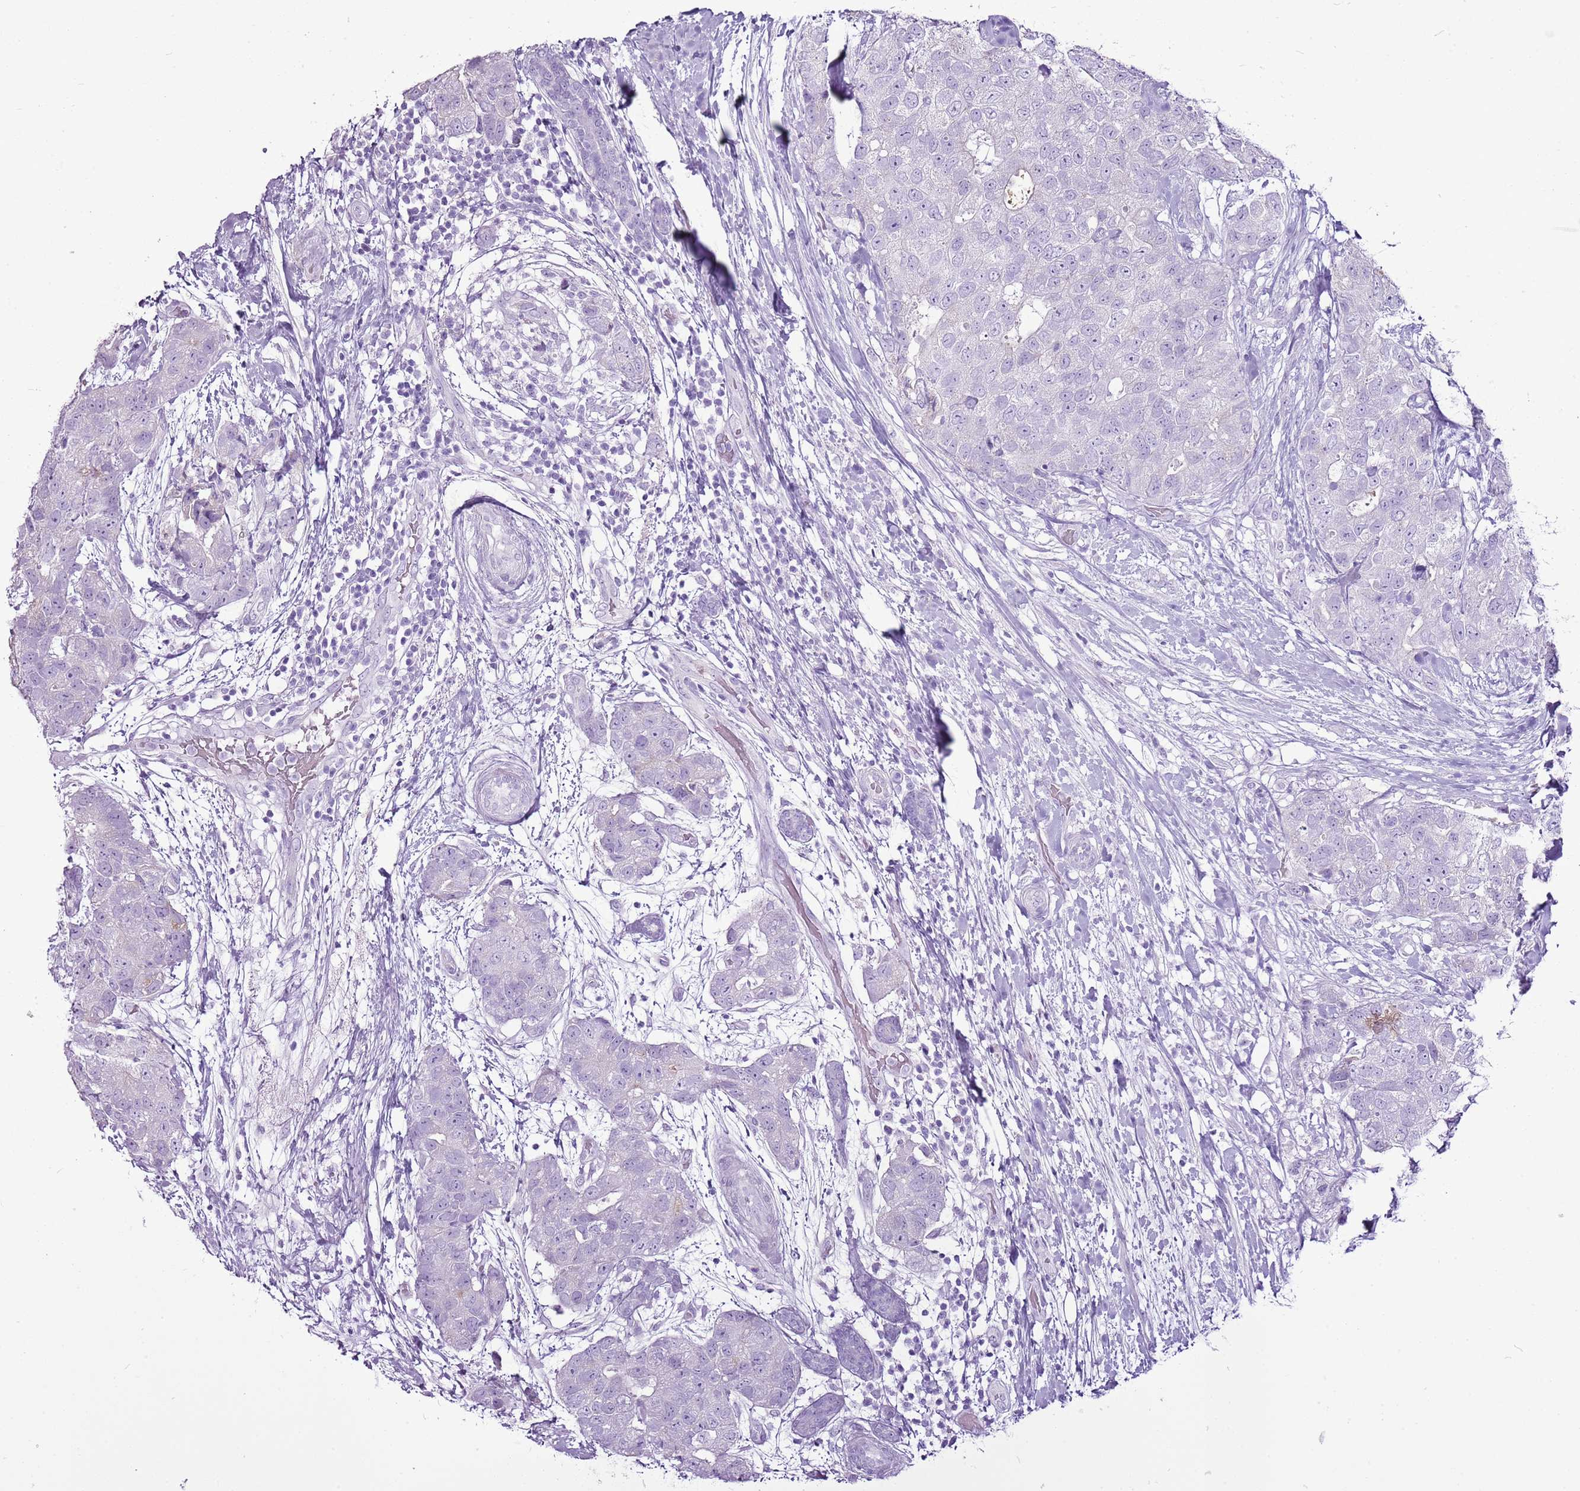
{"staining": {"intensity": "negative", "quantity": "none", "location": "none"}, "tissue": "breast cancer", "cell_type": "Tumor cells", "image_type": "cancer", "snomed": [{"axis": "morphology", "description": "Duct carcinoma"}, {"axis": "topography", "description": "Breast"}], "caption": "High power microscopy photomicrograph of an immunohistochemistry photomicrograph of infiltrating ductal carcinoma (breast), revealing no significant positivity in tumor cells.", "gene": "CNFN", "patient": {"sex": "female", "age": 62}}